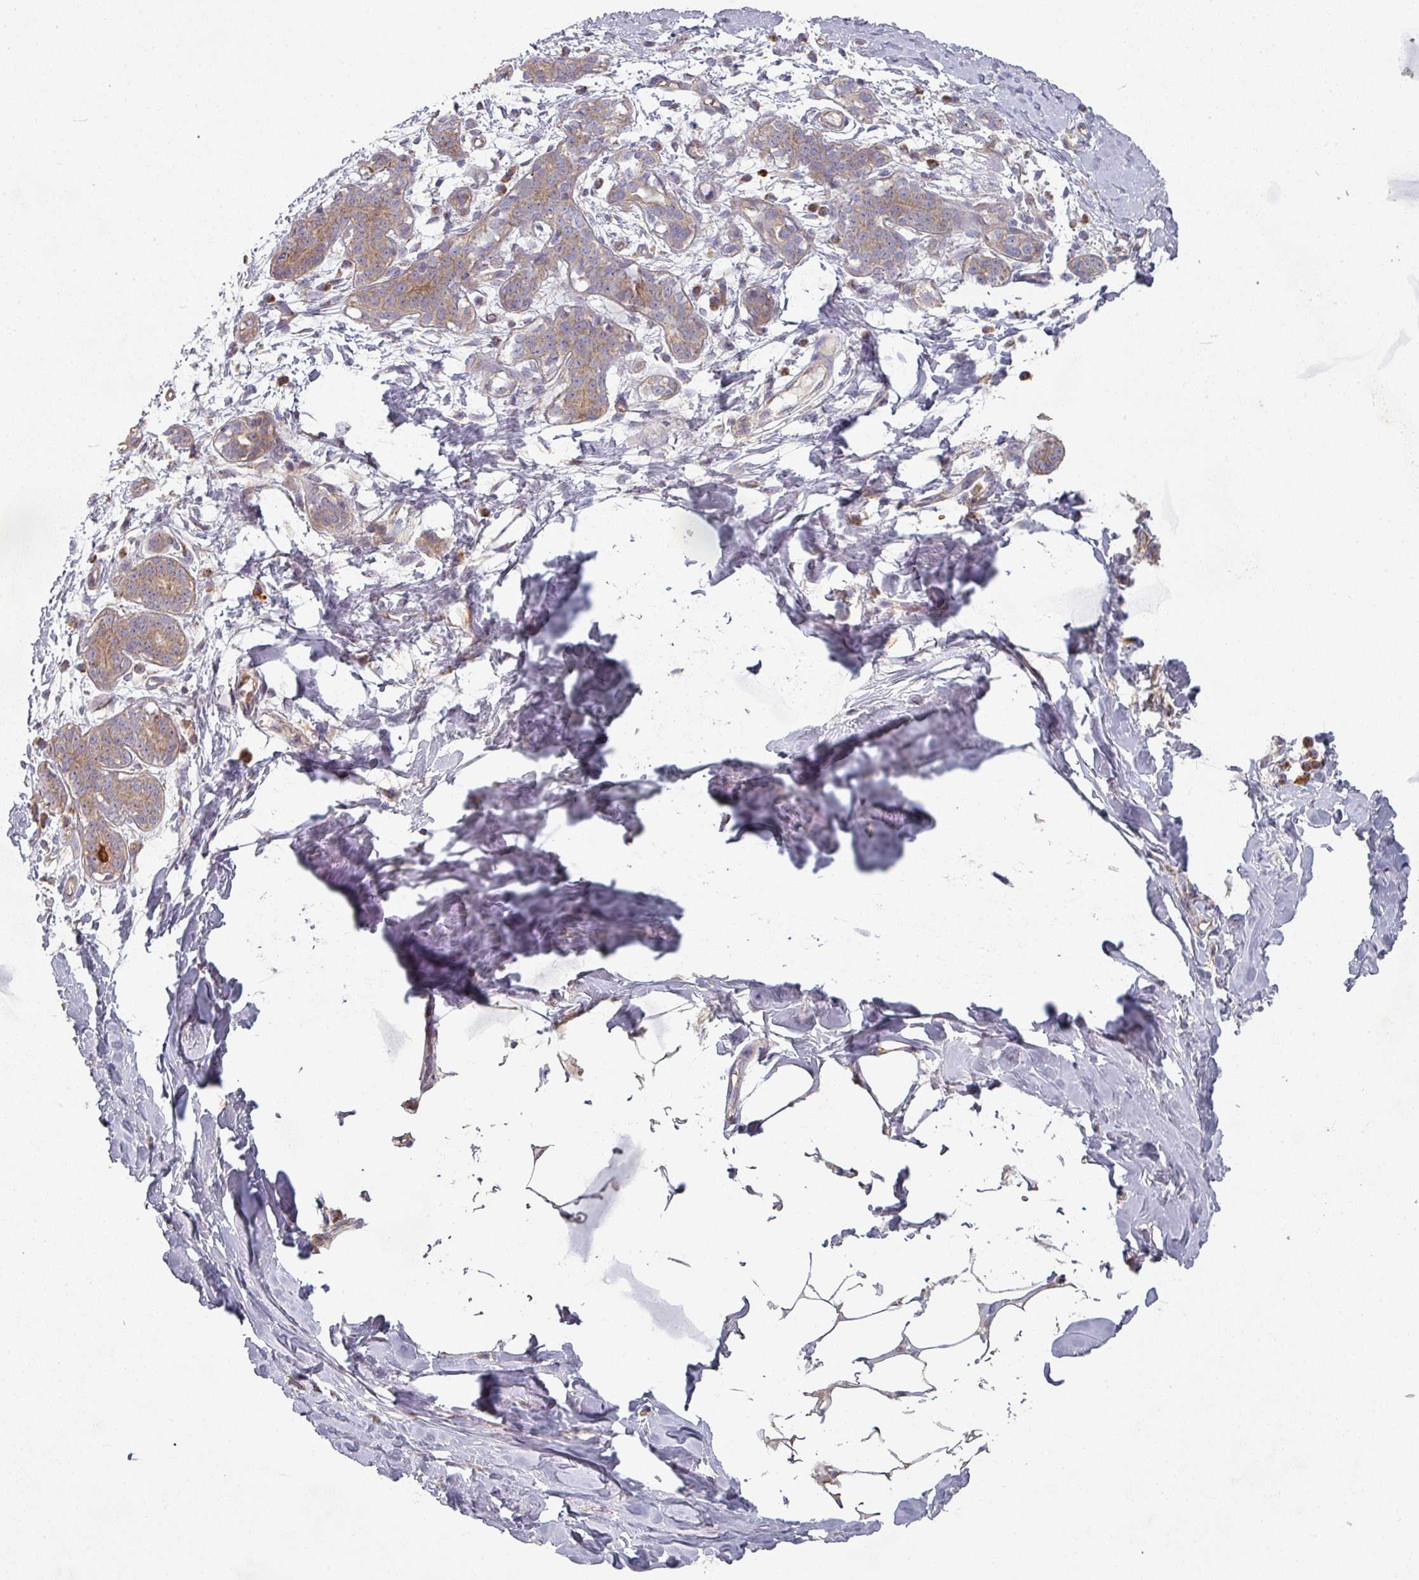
{"staining": {"intensity": "negative", "quantity": "none", "location": "none"}, "tissue": "breast", "cell_type": "Adipocytes", "image_type": "normal", "snomed": [{"axis": "morphology", "description": "Normal tissue, NOS"}, {"axis": "topography", "description": "Breast"}], "caption": "Immunohistochemistry (IHC) image of normal breast: breast stained with DAB (3,3'-diaminobenzidine) displays no significant protein expression in adipocytes. Nuclei are stained in blue.", "gene": "PLEKHJ1", "patient": {"sex": "female", "age": 27}}